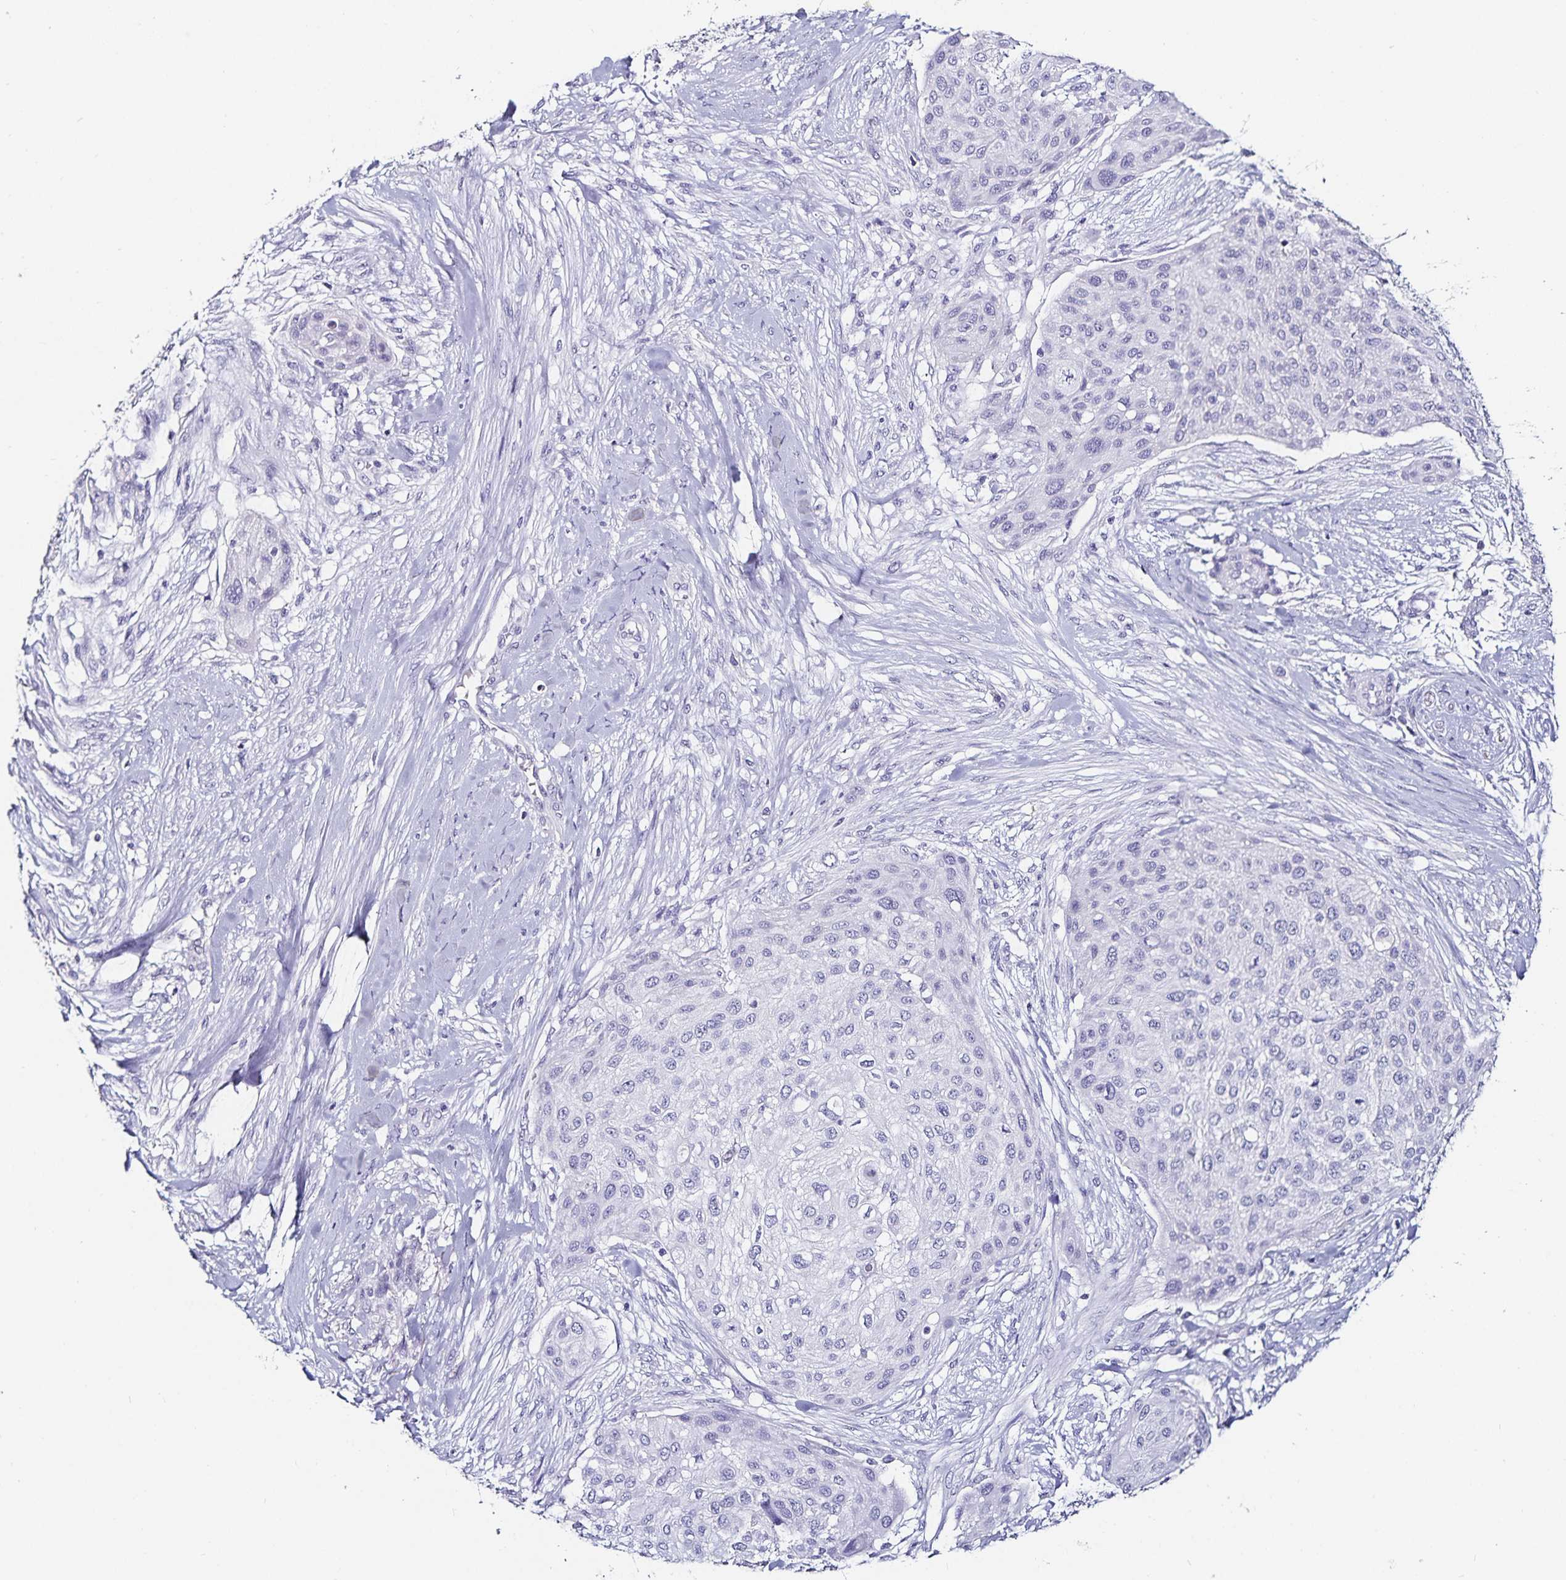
{"staining": {"intensity": "negative", "quantity": "none", "location": "none"}, "tissue": "skin cancer", "cell_type": "Tumor cells", "image_type": "cancer", "snomed": [{"axis": "morphology", "description": "Squamous cell carcinoma, NOS"}, {"axis": "topography", "description": "Skin"}], "caption": "Skin cancer (squamous cell carcinoma) stained for a protein using immunohistochemistry shows no expression tumor cells.", "gene": "TSPAN7", "patient": {"sex": "female", "age": 87}}